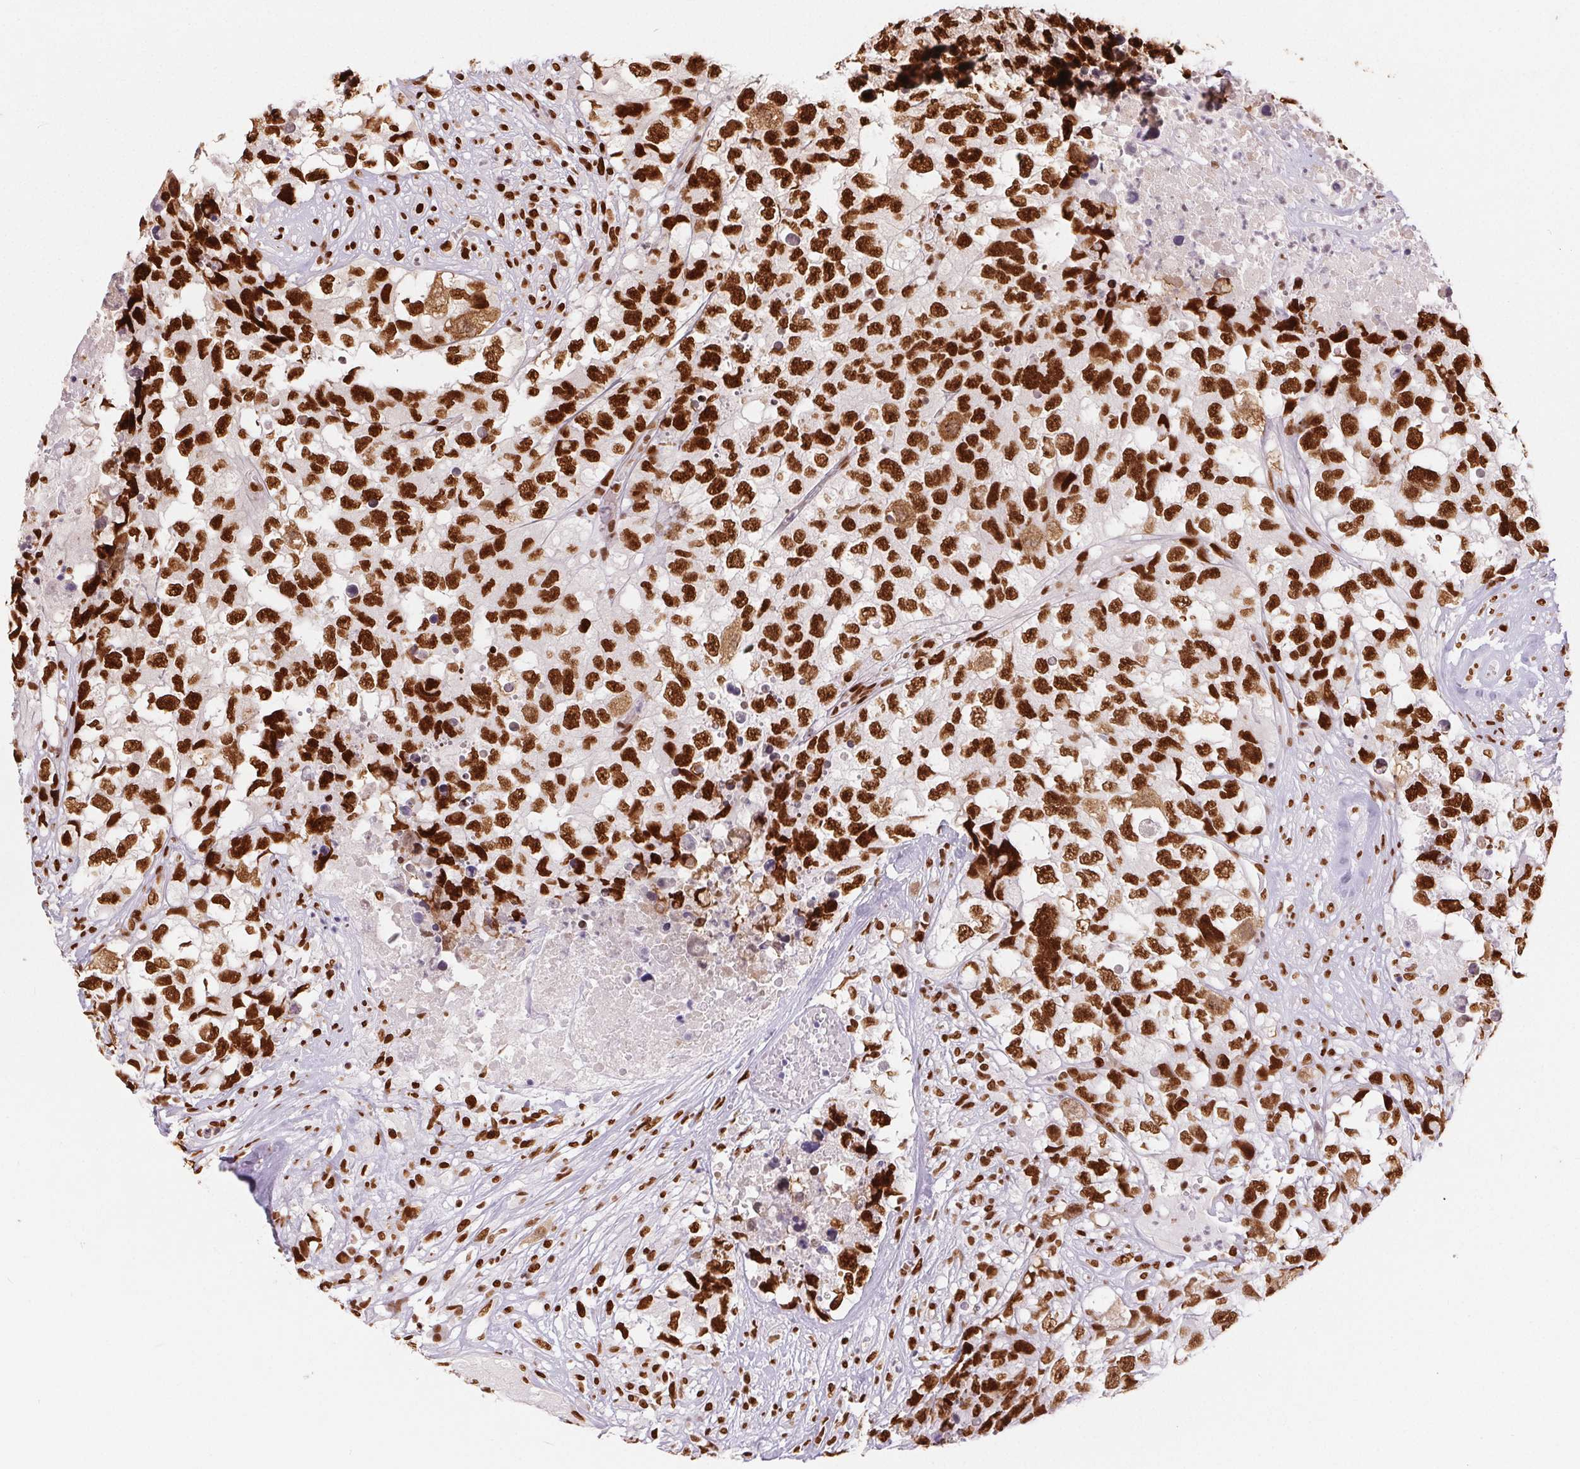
{"staining": {"intensity": "strong", "quantity": ">75%", "location": "nuclear"}, "tissue": "testis cancer", "cell_type": "Tumor cells", "image_type": "cancer", "snomed": [{"axis": "morphology", "description": "Carcinoma, Embryonal, NOS"}, {"axis": "topography", "description": "Testis"}], "caption": "Protein expression analysis of testis cancer exhibits strong nuclear positivity in about >75% of tumor cells.", "gene": "ZNF80", "patient": {"sex": "male", "age": 83}}